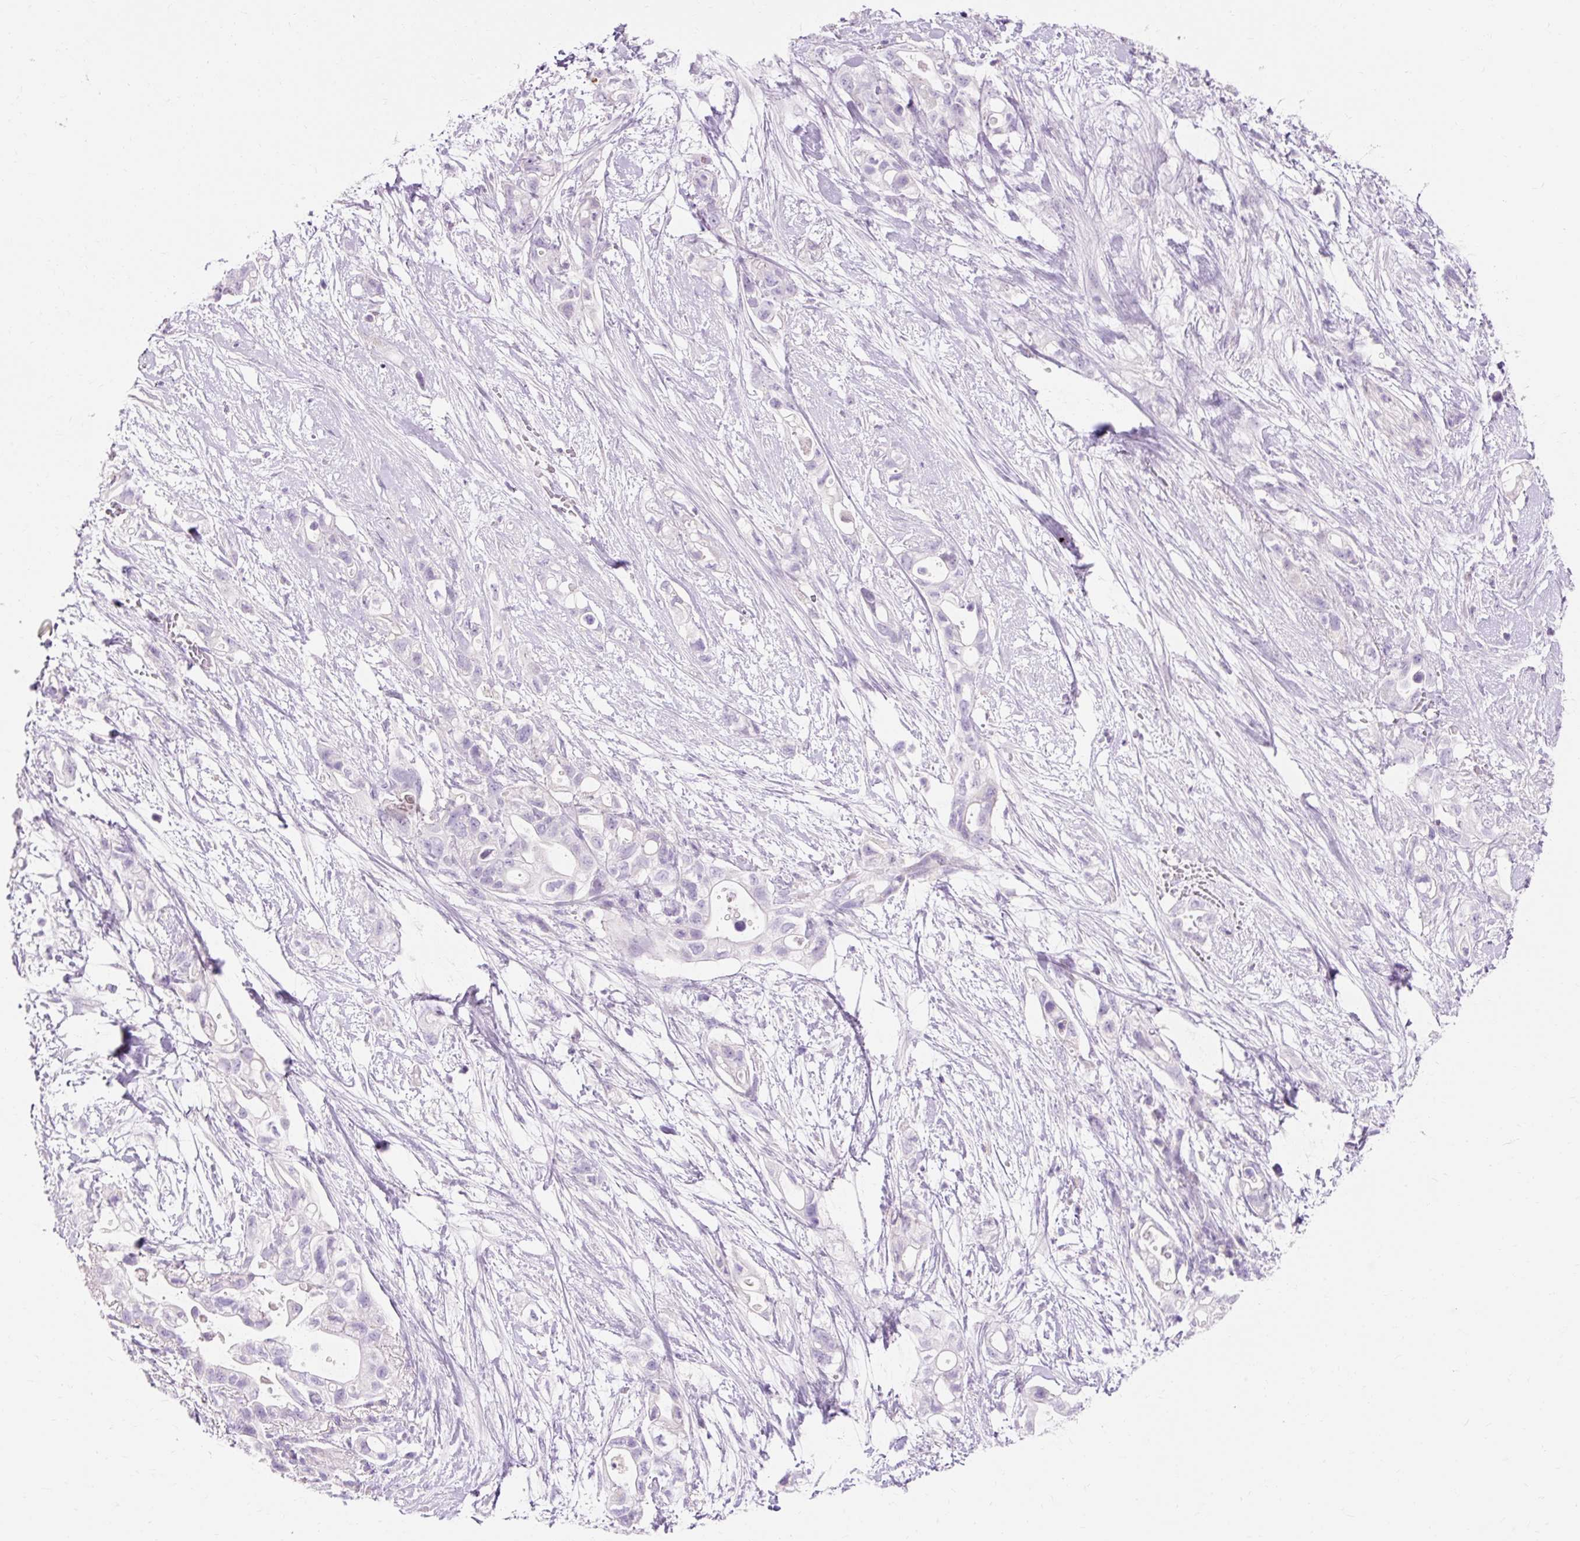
{"staining": {"intensity": "negative", "quantity": "none", "location": "none"}, "tissue": "pancreatic cancer", "cell_type": "Tumor cells", "image_type": "cancer", "snomed": [{"axis": "morphology", "description": "Adenocarcinoma, NOS"}, {"axis": "topography", "description": "Pancreas"}], "caption": "An IHC histopathology image of pancreatic cancer (adenocarcinoma) is shown. There is no staining in tumor cells of pancreatic cancer (adenocarcinoma).", "gene": "TMEM213", "patient": {"sex": "female", "age": 72}}